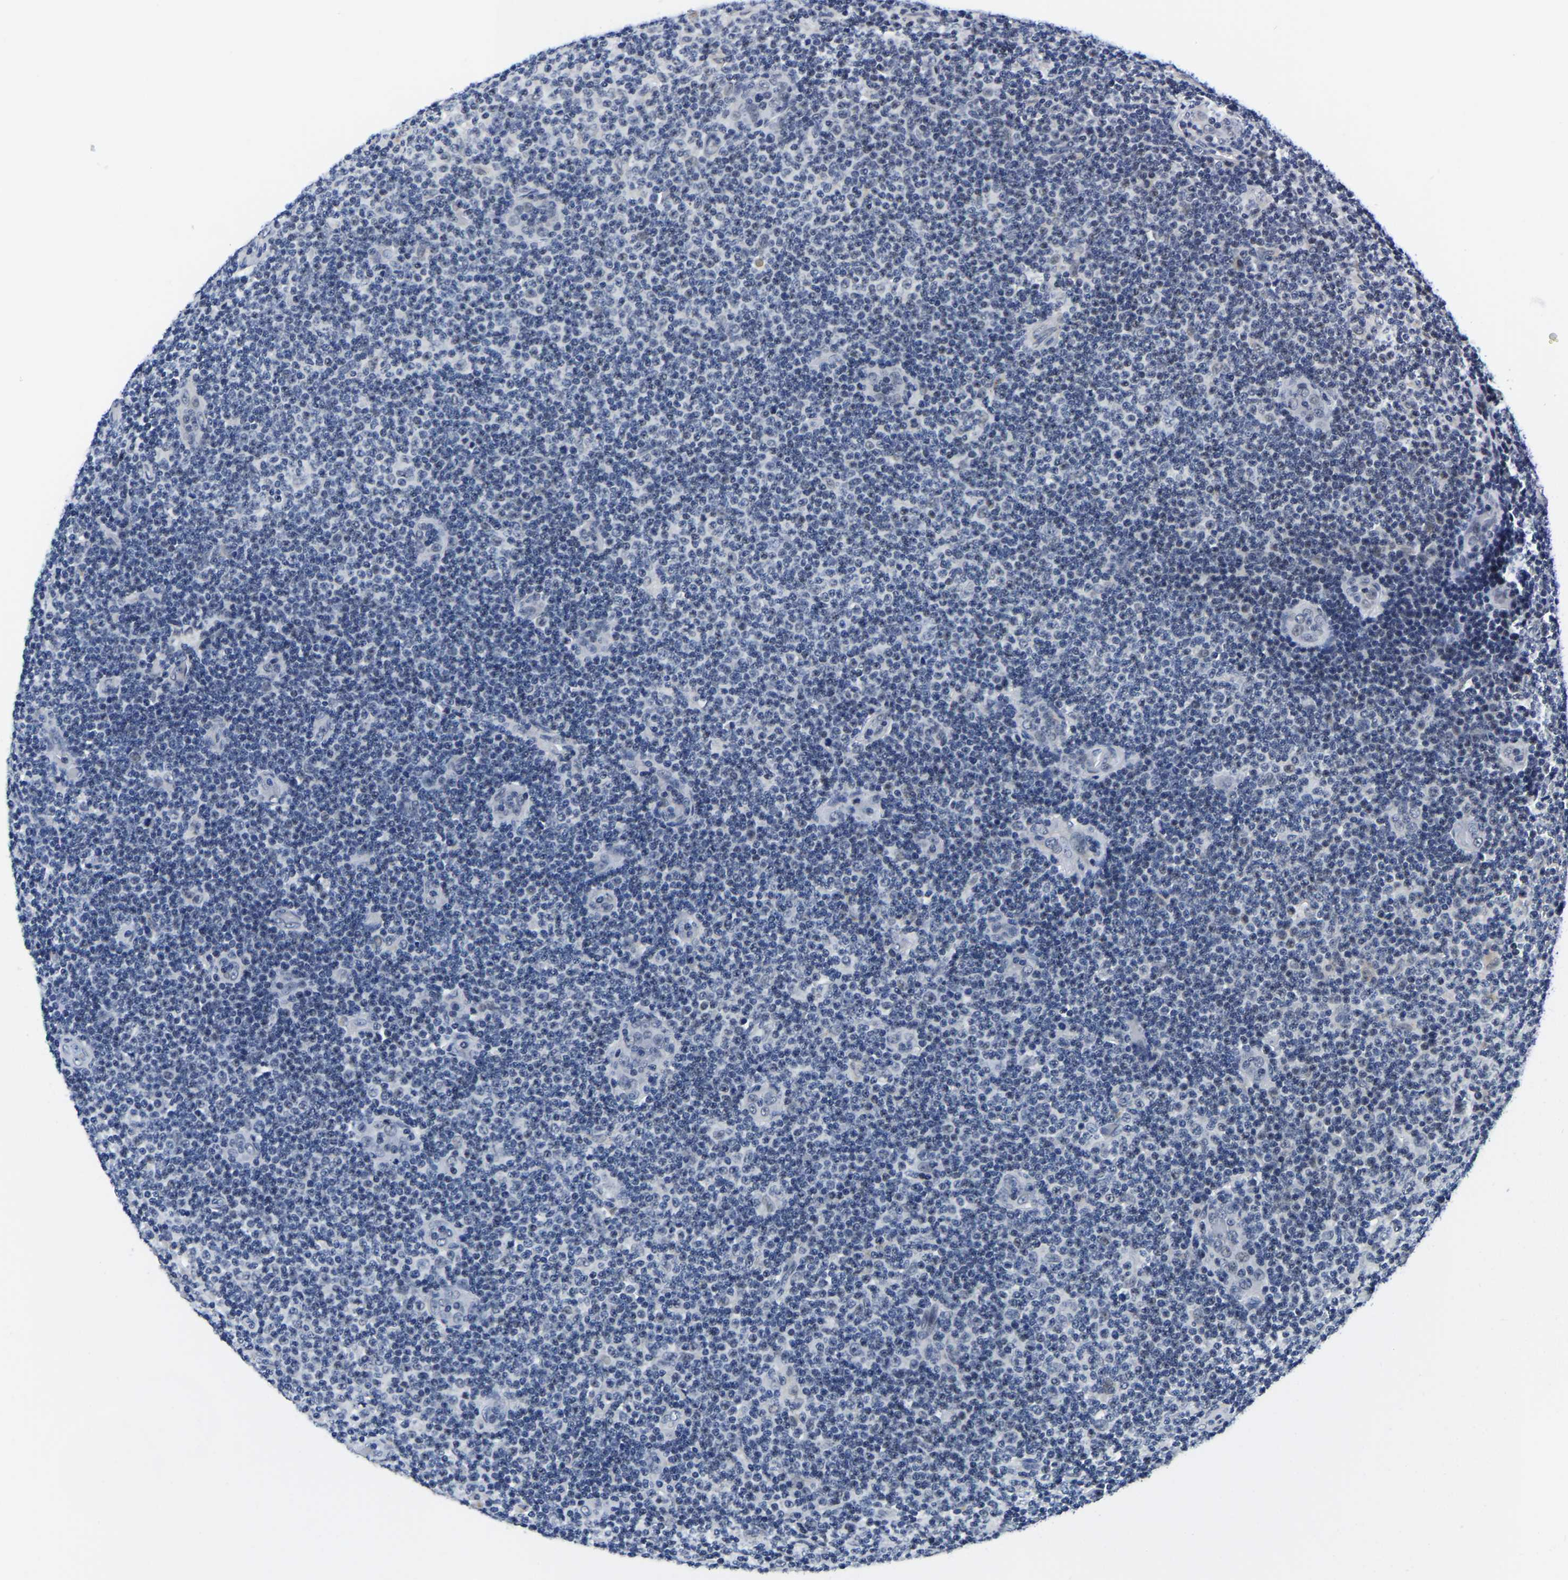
{"staining": {"intensity": "negative", "quantity": "none", "location": "none"}, "tissue": "lymphoma", "cell_type": "Tumor cells", "image_type": "cancer", "snomed": [{"axis": "morphology", "description": "Malignant lymphoma, non-Hodgkin's type, Low grade"}, {"axis": "topography", "description": "Lymph node"}], "caption": "Tumor cells are negative for protein expression in human malignant lymphoma, non-Hodgkin's type (low-grade).", "gene": "POLDIP3", "patient": {"sex": "male", "age": 83}}